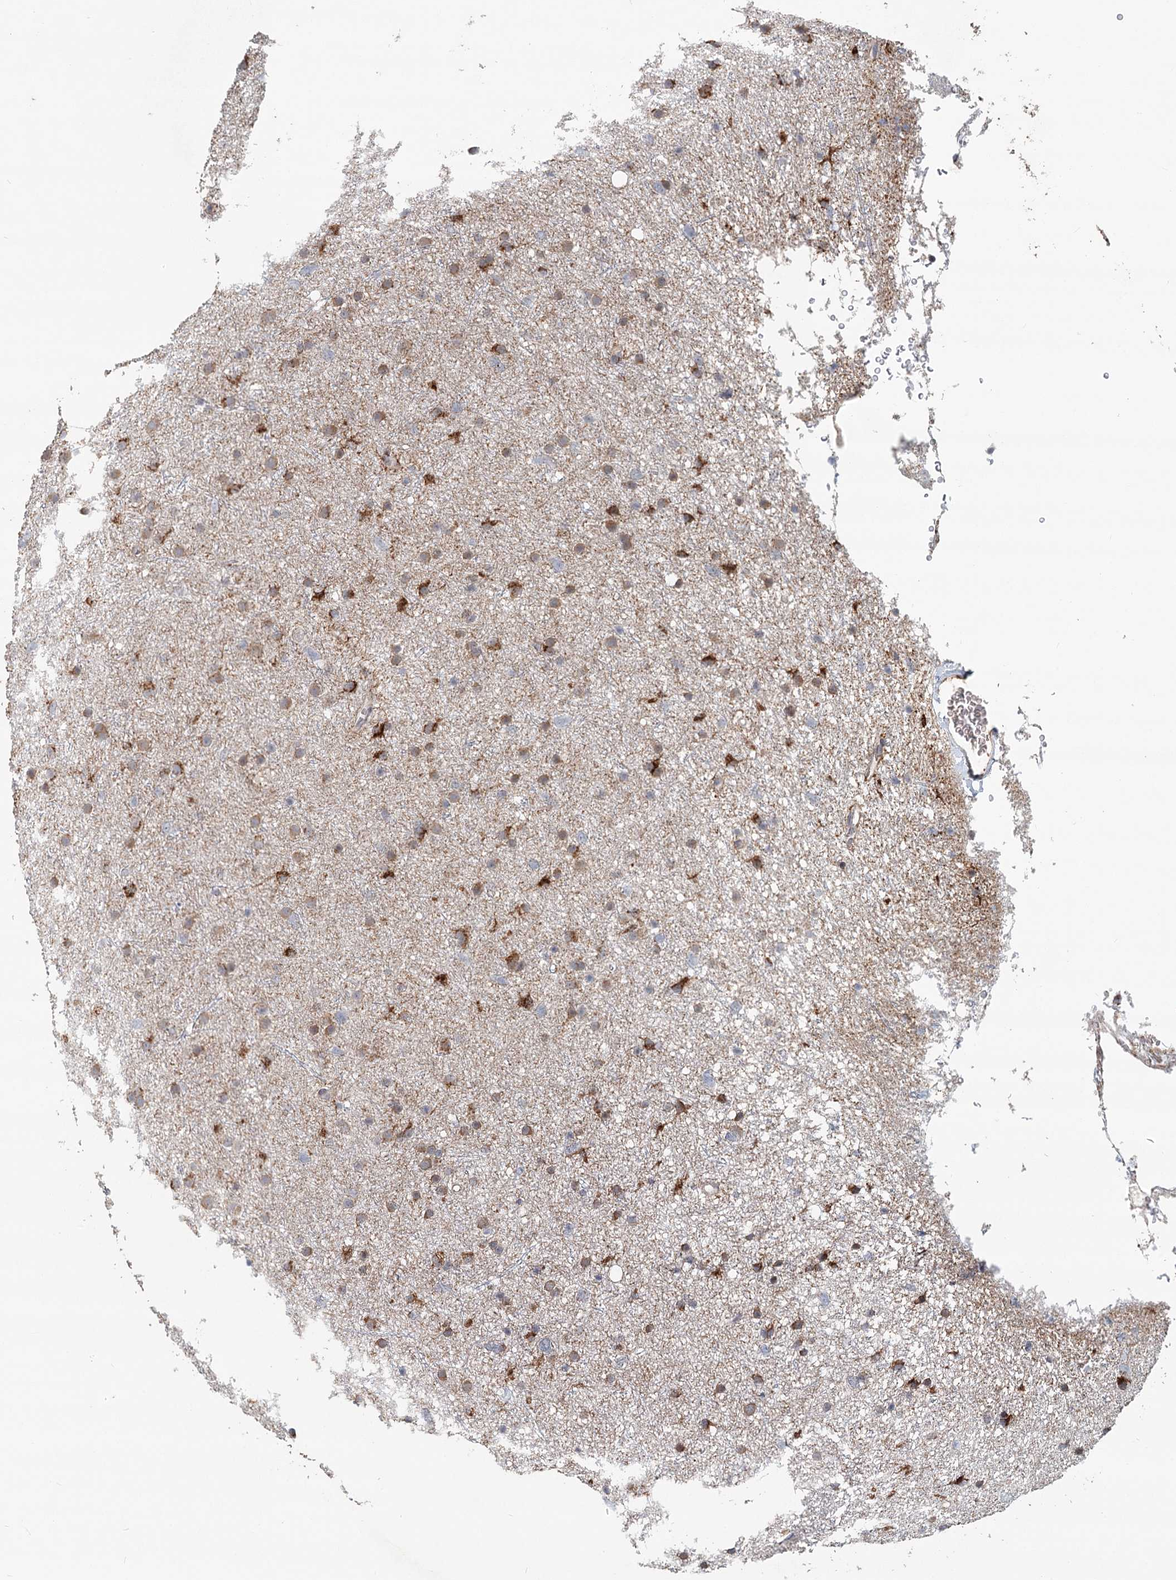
{"staining": {"intensity": "moderate", "quantity": "25%-75%", "location": "cytoplasmic/membranous"}, "tissue": "glioma", "cell_type": "Tumor cells", "image_type": "cancer", "snomed": [{"axis": "morphology", "description": "Glioma, malignant, Low grade"}, {"axis": "topography", "description": "Cerebral cortex"}], "caption": "DAB (3,3'-diaminobenzidine) immunohistochemical staining of human low-grade glioma (malignant) shows moderate cytoplasmic/membranous protein positivity in approximately 25%-75% of tumor cells. The protein is stained brown, and the nuclei are stained in blue (DAB (3,3'-diaminobenzidine) IHC with brightfield microscopy, high magnification).", "gene": "RNF111", "patient": {"sex": "female", "age": 39}}